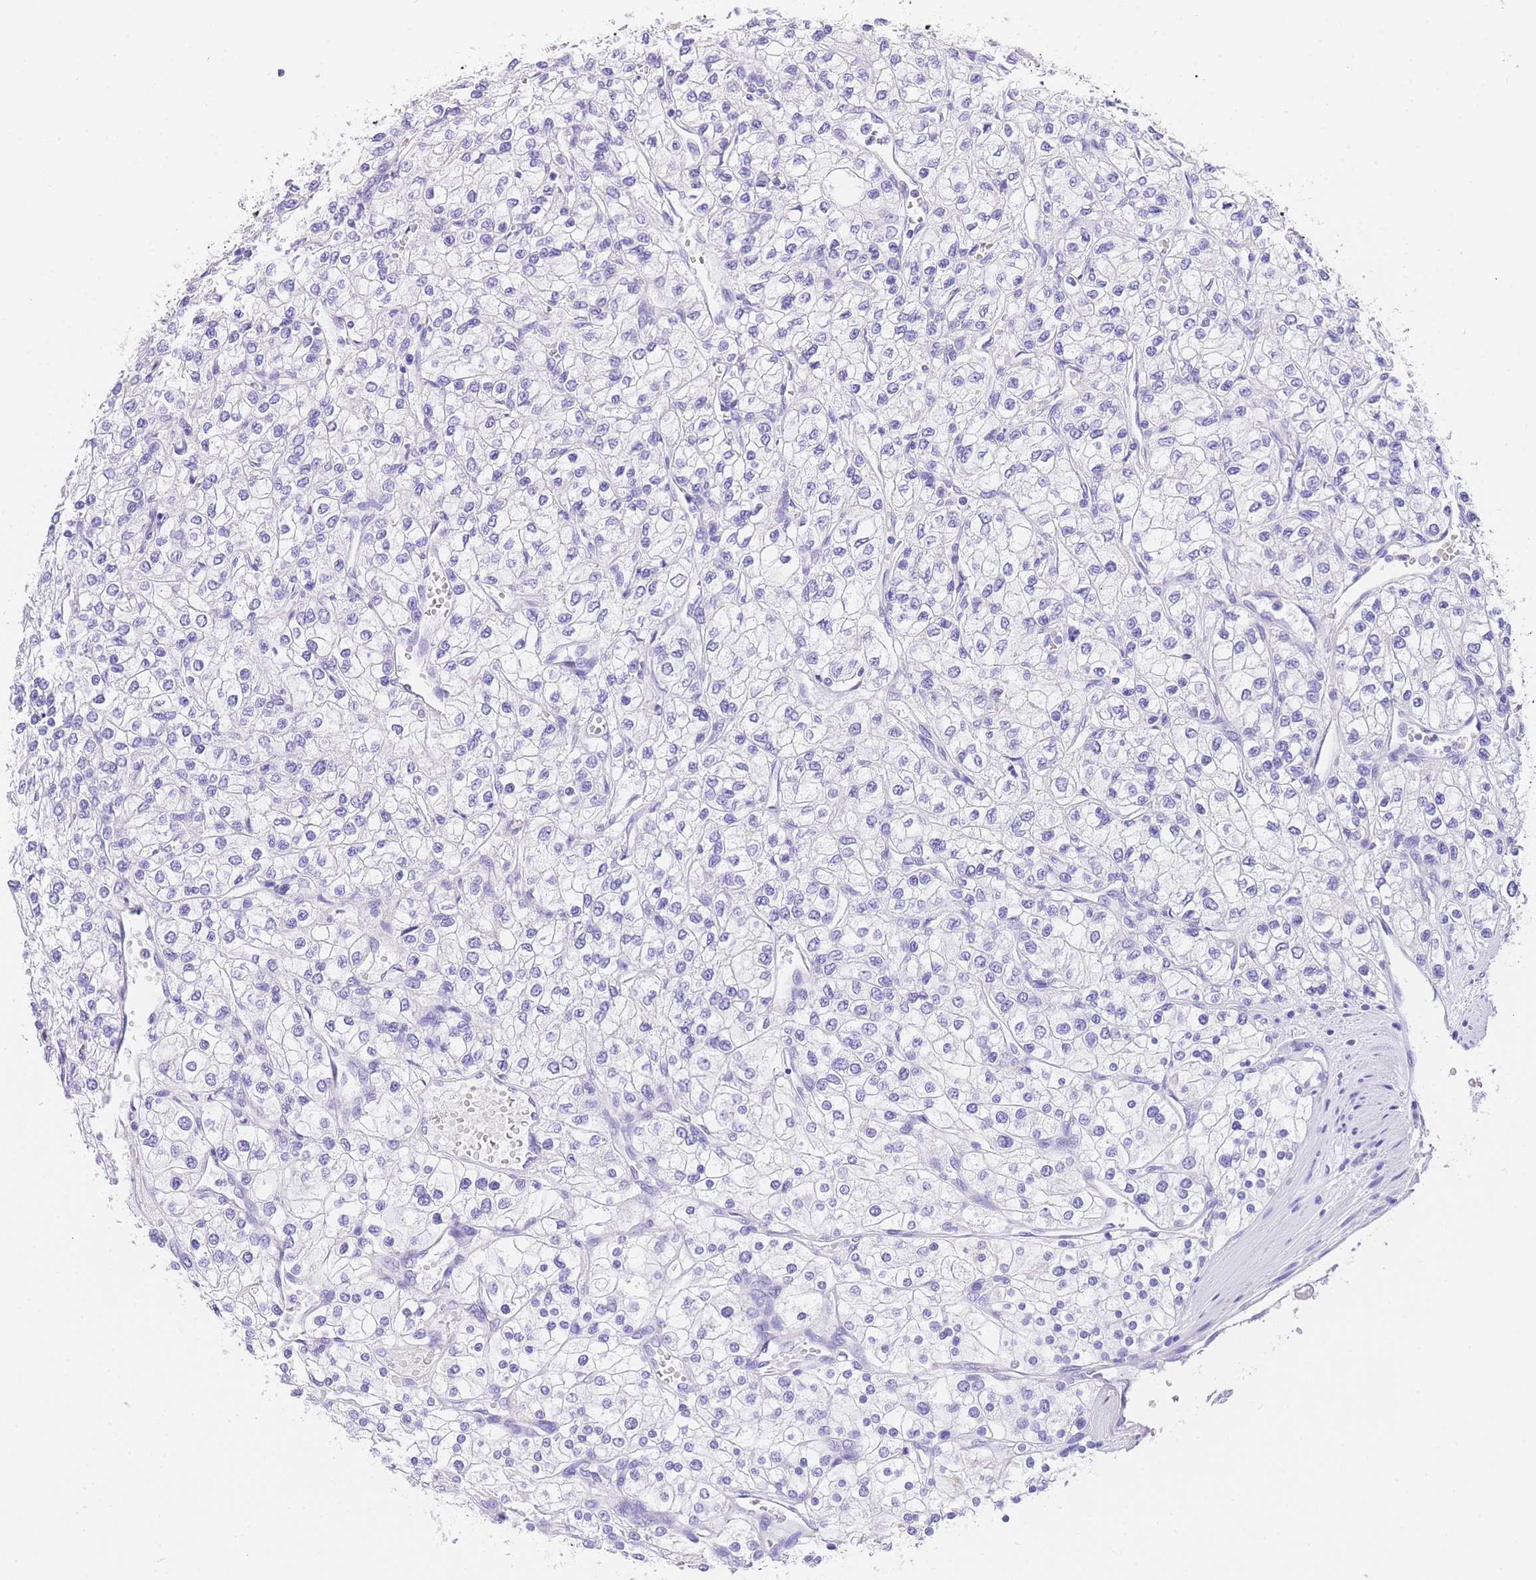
{"staining": {"intensity": "negative", "quantity": "none", "location": "none"}, "tissue": "renal cancer", "cell_type": "Tumor cells", "image_type": "cancer", "snomed": [{"axis": "morphology", "description": "Adenocarcinoma, NOS"}, {"axis": "topography", "description": "Kidney"}], "caption": "Tumor cells show no significant protein staining in renal adenocarcinoma. The staining is performed using DAB brown chromogen with nuclei counter-stained in using hematoxylin.", "gene": "NKD2", "patient": {"sex": "male", "age": 80}}